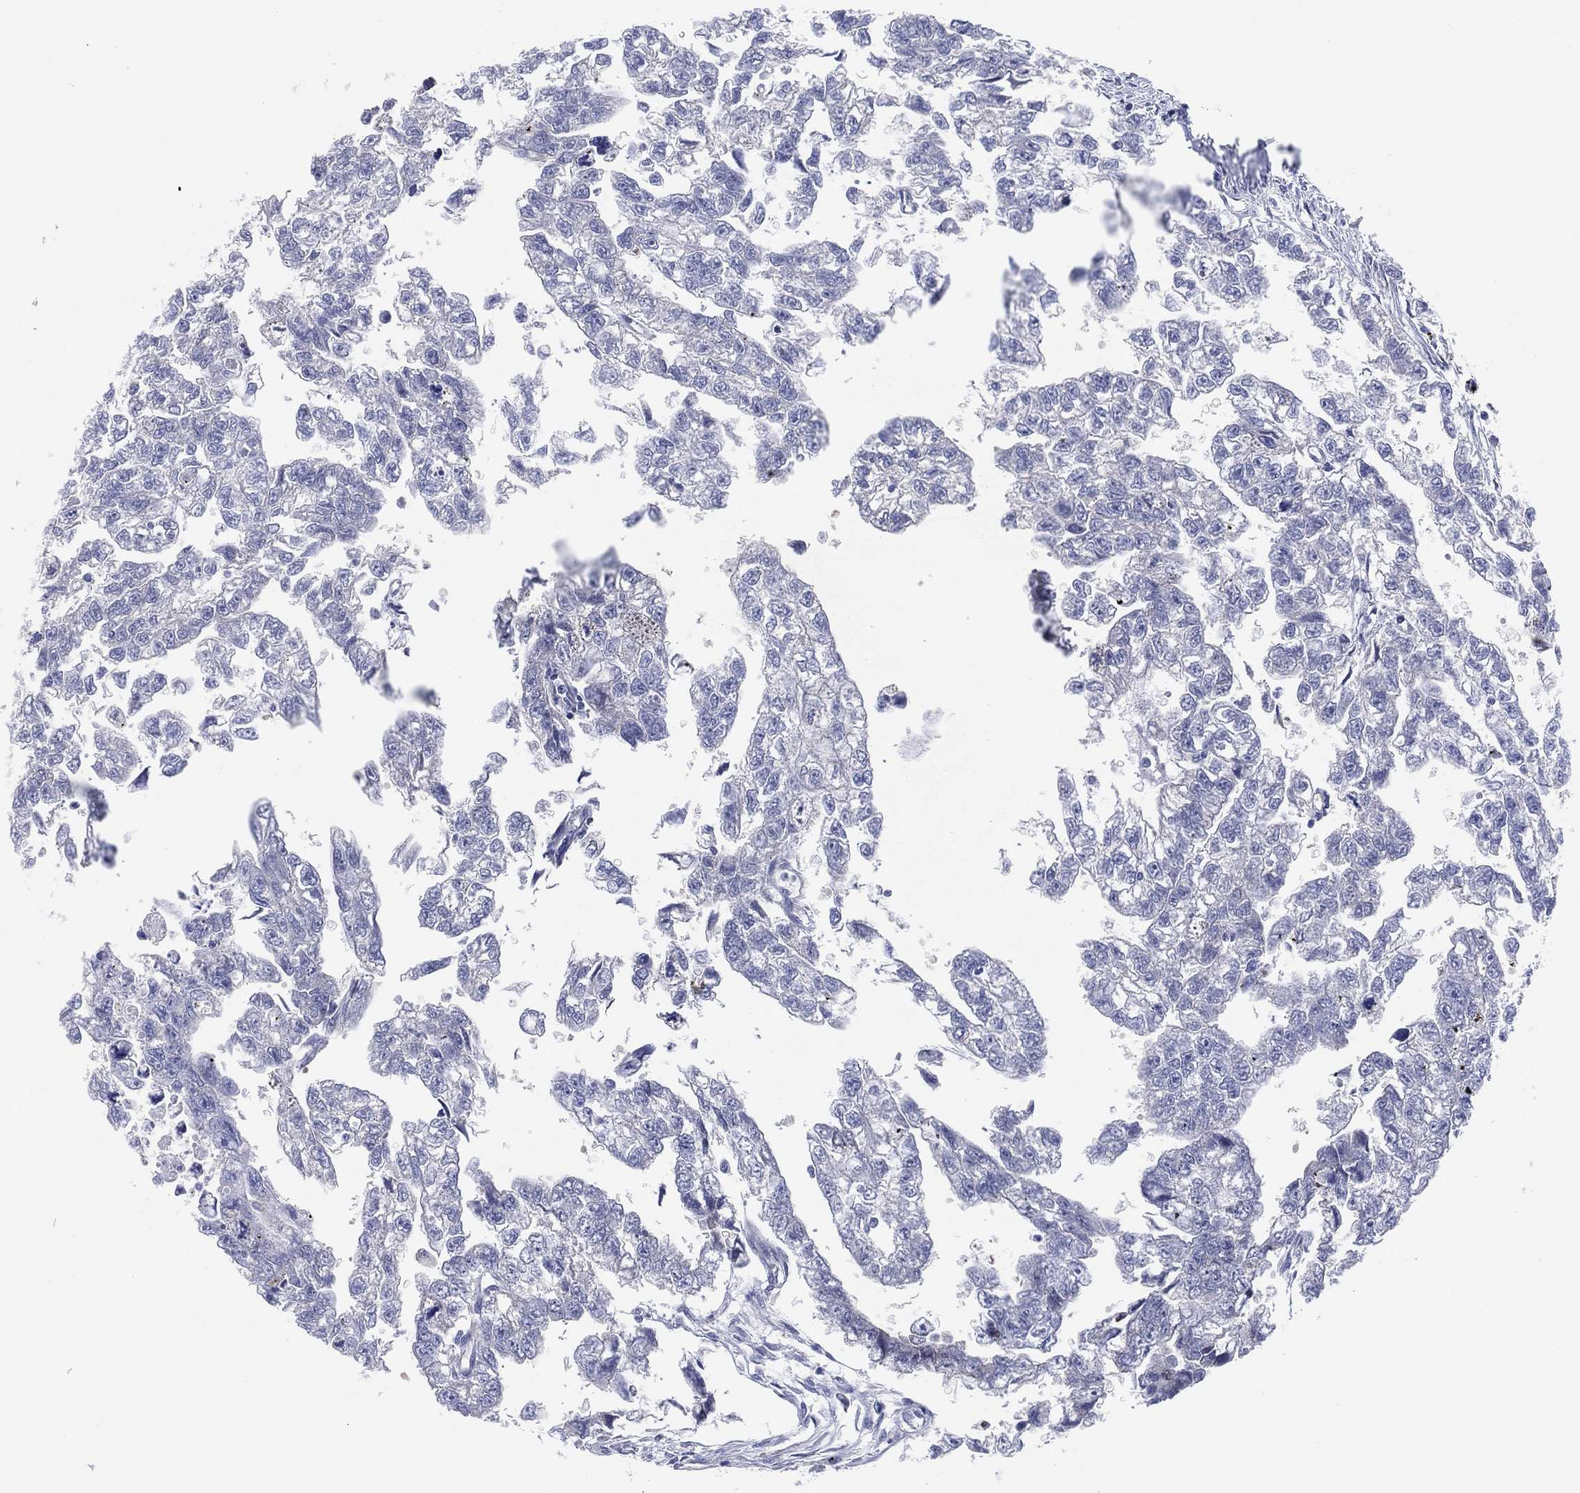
{"staining": {"intensity": "negative", "quantity": "none", "location": "none"}, "tissue": "testis cancer", "cell_type": "Tumor cells", "image_type": "cancer", "snomed": [{"axis": "morphology", "description": "Carcinoma, Embryonal, NOS"}, {"axis": "morphology", "description": "Teratoma, malignant, NOS"}, {"axis": "topography", "description": "Testis"}], "caption": "The histopathology image exhibits no significant expression in tumor cells of testis teratoma (malignant). The staining was performed using DAB (3,3'-diaminobenzidine) to visualize the protein expression in brown, while the nuclei were stained in blue with hematoxylin (Magnification: 20x).", "gene": "HEATR4", "patient": {"sex": "male", "age": 44}}